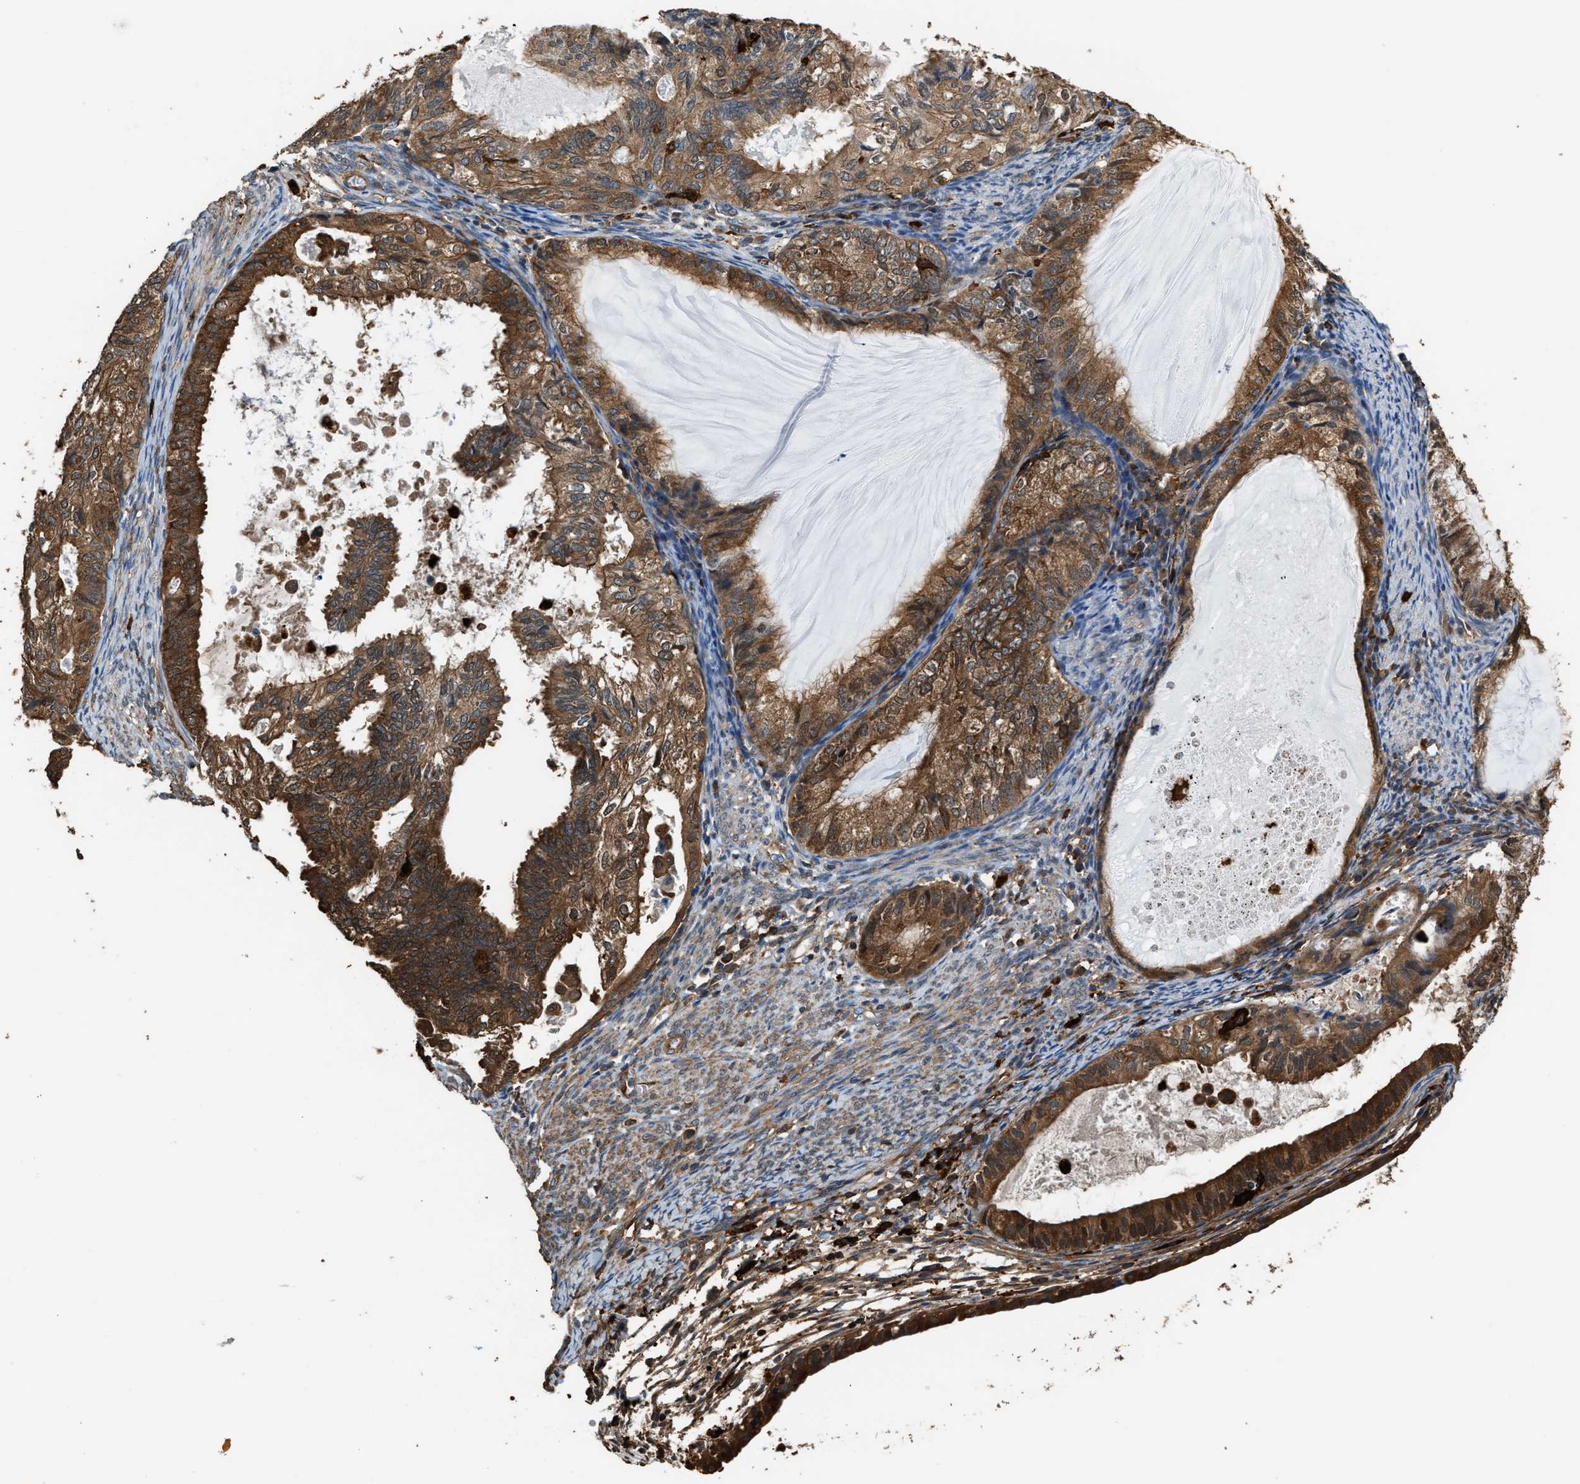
{"staining": {"intensity": "strong", "quantity": ">75%", "location": "cytoplasmic/membranous,nuclear"}, "tissue": "cervical cancer", "cell_type": "Tumor cells", "image_type": "cancer", "snomed": [{"axis": "morphology", "description": "Normal tissue, NOS"}, {"axis": "morphology", "description": "Adenocarcinoma, NOS"}, {"axis": "topography", "description": "Cervix"}, {"axis": "topography", "description": "Endometrium"}], "caption": "Strong cytoplasmic/membranous and nuclear positivity is appreciated in approximately >75% of tumor cells in cervical adenocarcinoma.", "gene": "ATIC", "patient": {"sex": "female", "age": 86}}